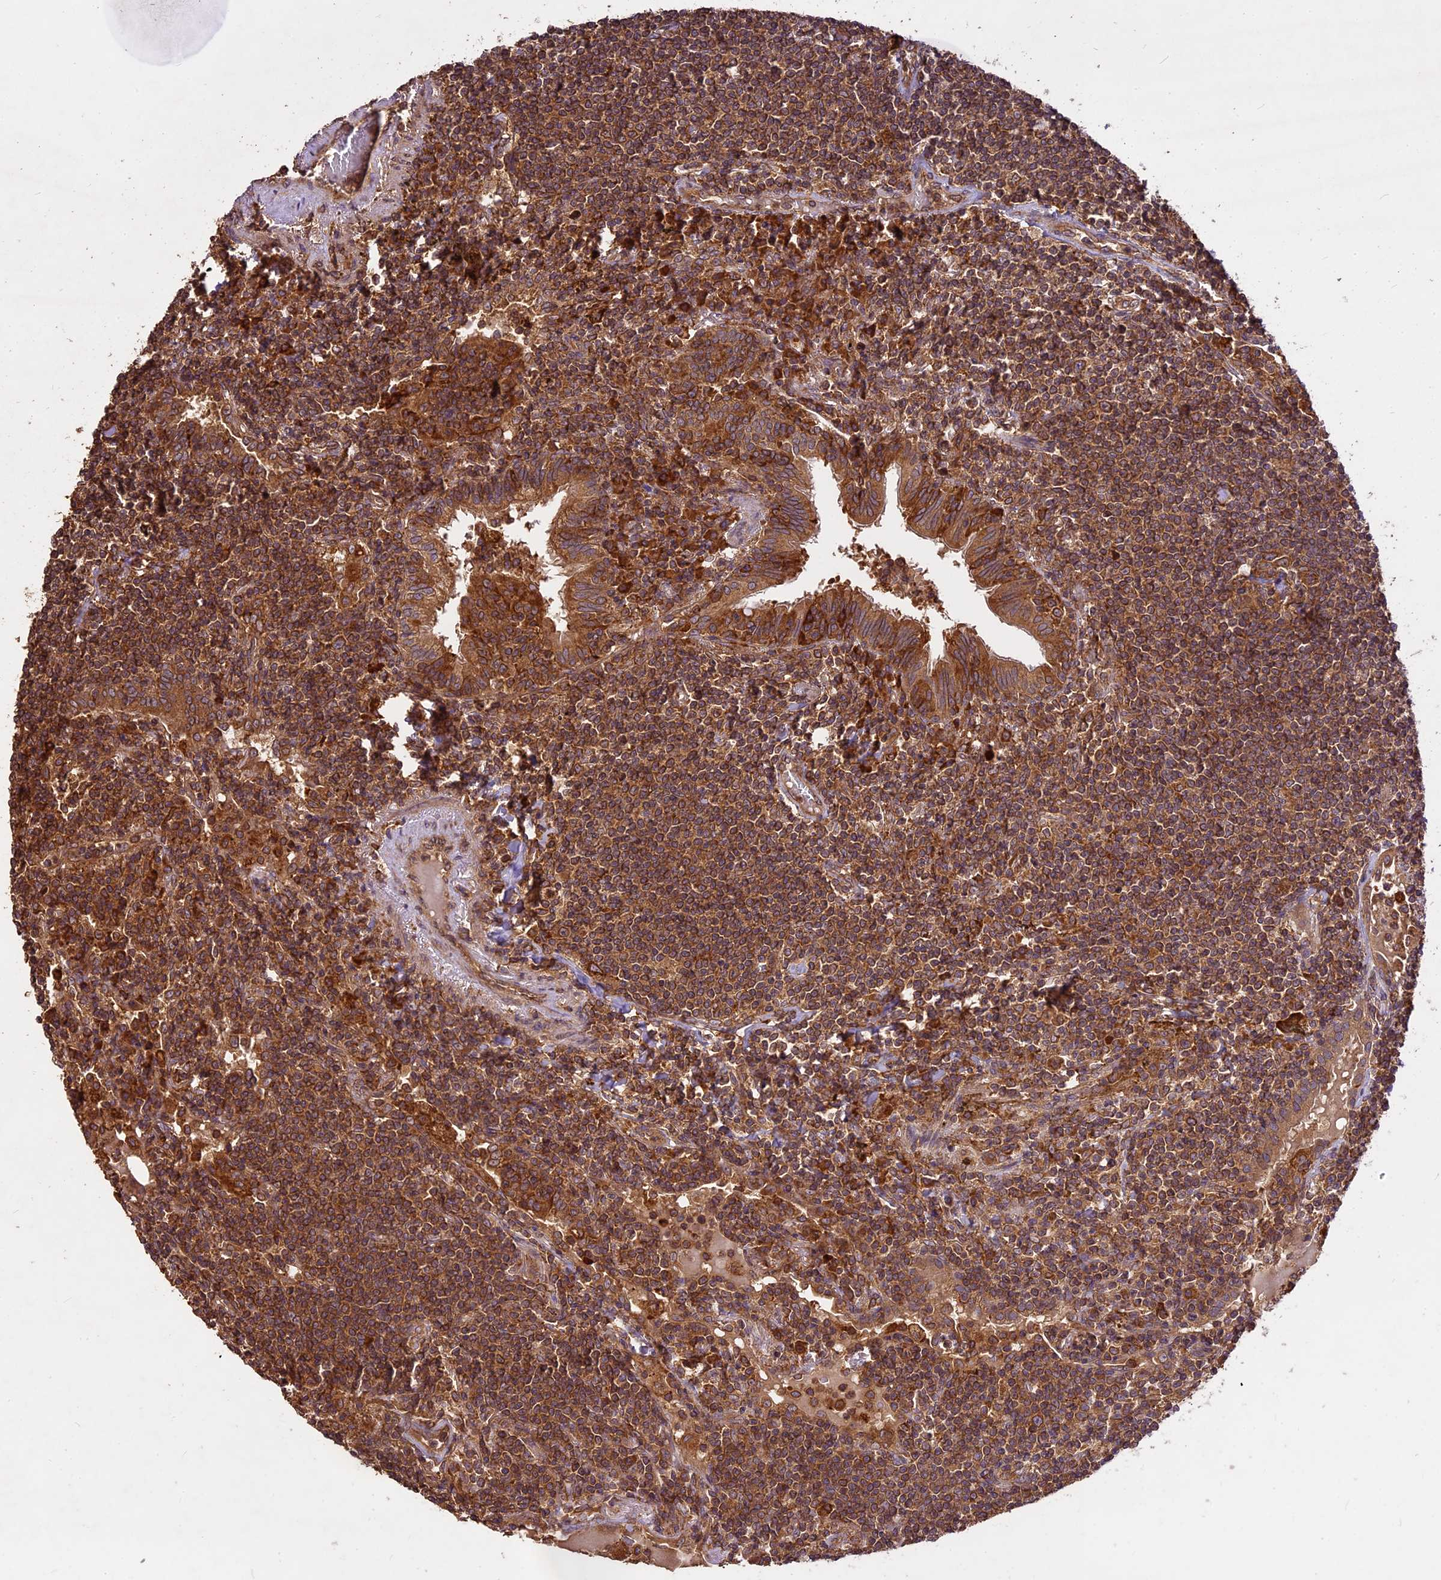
{"staining": {"intensity": "strong", "quantity": ">75%", "location": "cytoplasmic/membranous"}, "tissue": "lymphoma", "cell_type": "Tumor cells", "image_type": "cancer", "snomed": [{"axis": "morphology", "description": "Malignant lymphoma, non-Hodgkin's type, Low grade"}, {"axis": "topography", "description": "Lung"}], "caption": "Protein expression analysis of lymphoma demonstrates strong cytoplasmic/membranous positivity in approximately >75% of tumor cells. (DAB (3,3'-diaminobenzidine) IHC with brightfield microscopy, high magnification).", "gene": "BRAP", "patient": {"sex": "female", "age": 71}}